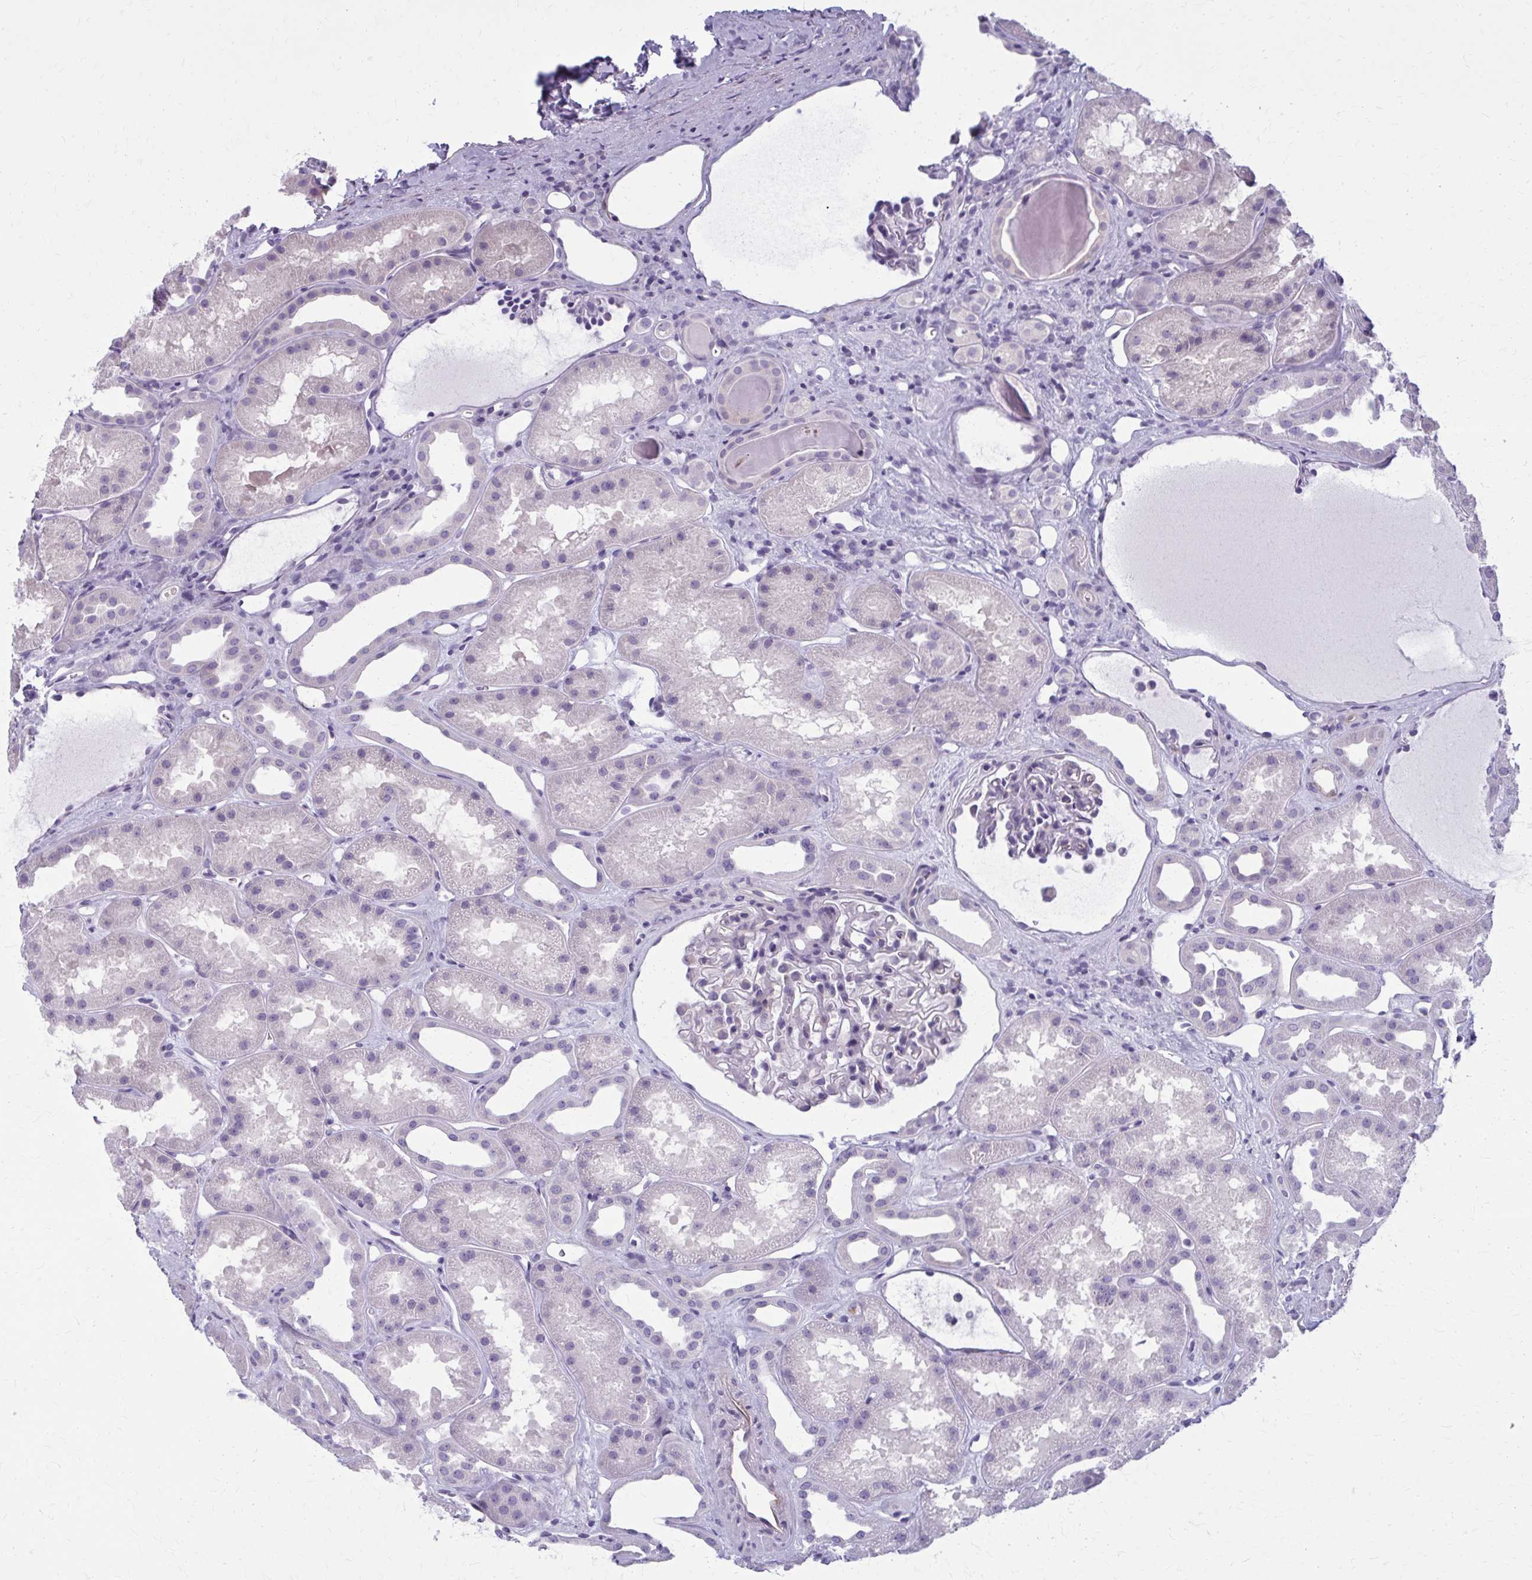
{"staining": {"intensity": "negative", "quantity": "none", "location": "none"}, "tissue": "kidney", "cell_type": "Cells in glomeruli", "image_type": "normal", "snomed": [{"axis": "morphology", "description": "Normal tissue, NOS"}, {"axis": "topography", "description": "Kidney"}], "caption": "Benign kidney was stained to show a protein in brown. There is no significant staining in cells in glomeruli. Brightfield microscopy of immunohistochemistry stained with DAB (brown) and hematoxylin (blue), captured at high magnification.", "gene": "CASQ2", "patient": {"sex": "male", "age": 61}}